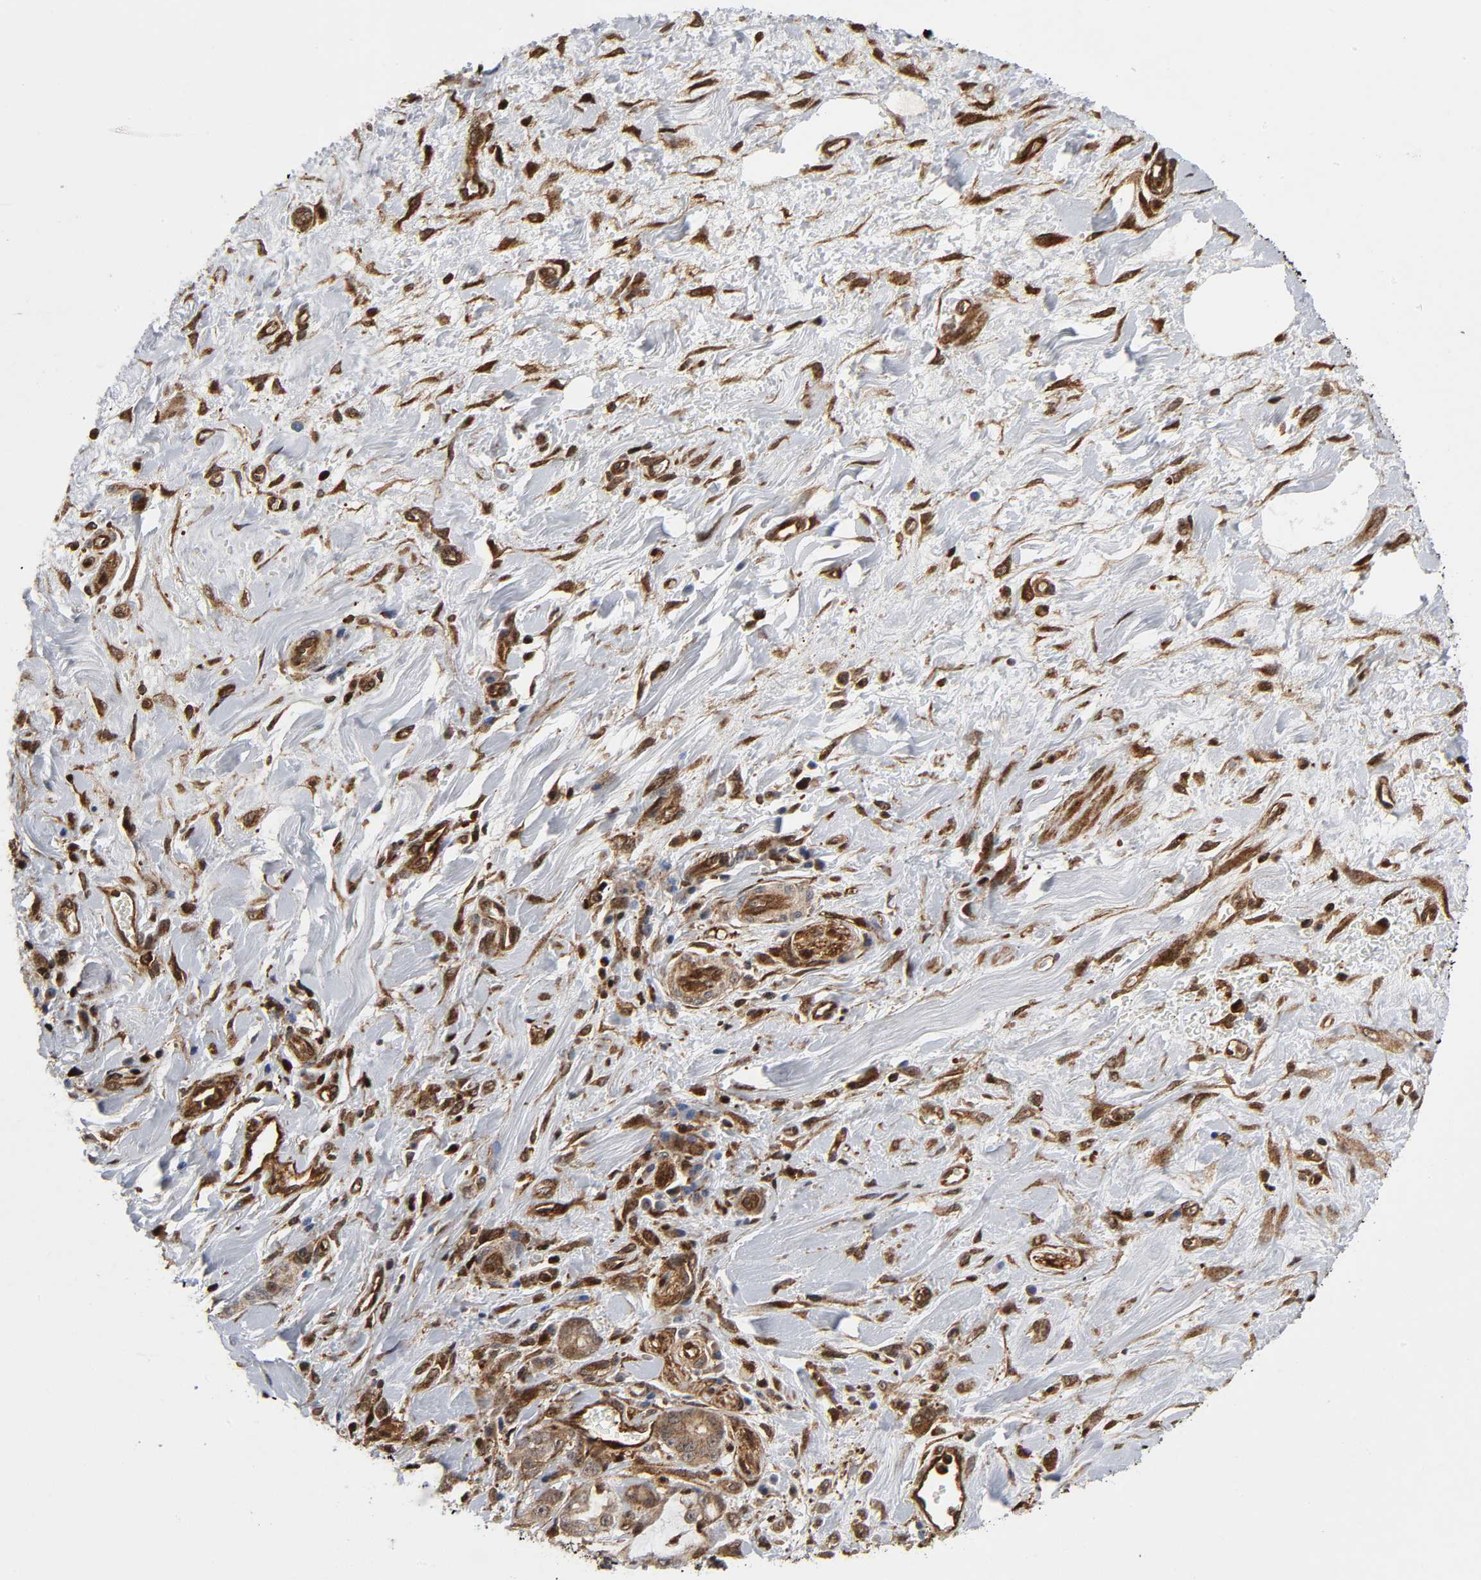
{"staining": {"intensity": "weak", "quantity": ">75%", "location": "cytoplasmic/membranous"}, "tissue": "pancreatic cancer", "cell_type": "Tumor cells", "image_type": "cancer", "snomed": [{"axis": "morphology", "description": "Adenocarcinoma, NOS"}, {"axis": "topography", "description": "Pancreas"}], "caption": "Immunohistochemical staining of adenocarcinoma (pancreatic) reveals low levels of weak cytoplasmic/membranous protein positivity in approximately >75% of tumor cells.", "gene": "MAPK1", "patient": {"sex": "female", "age": 73}}